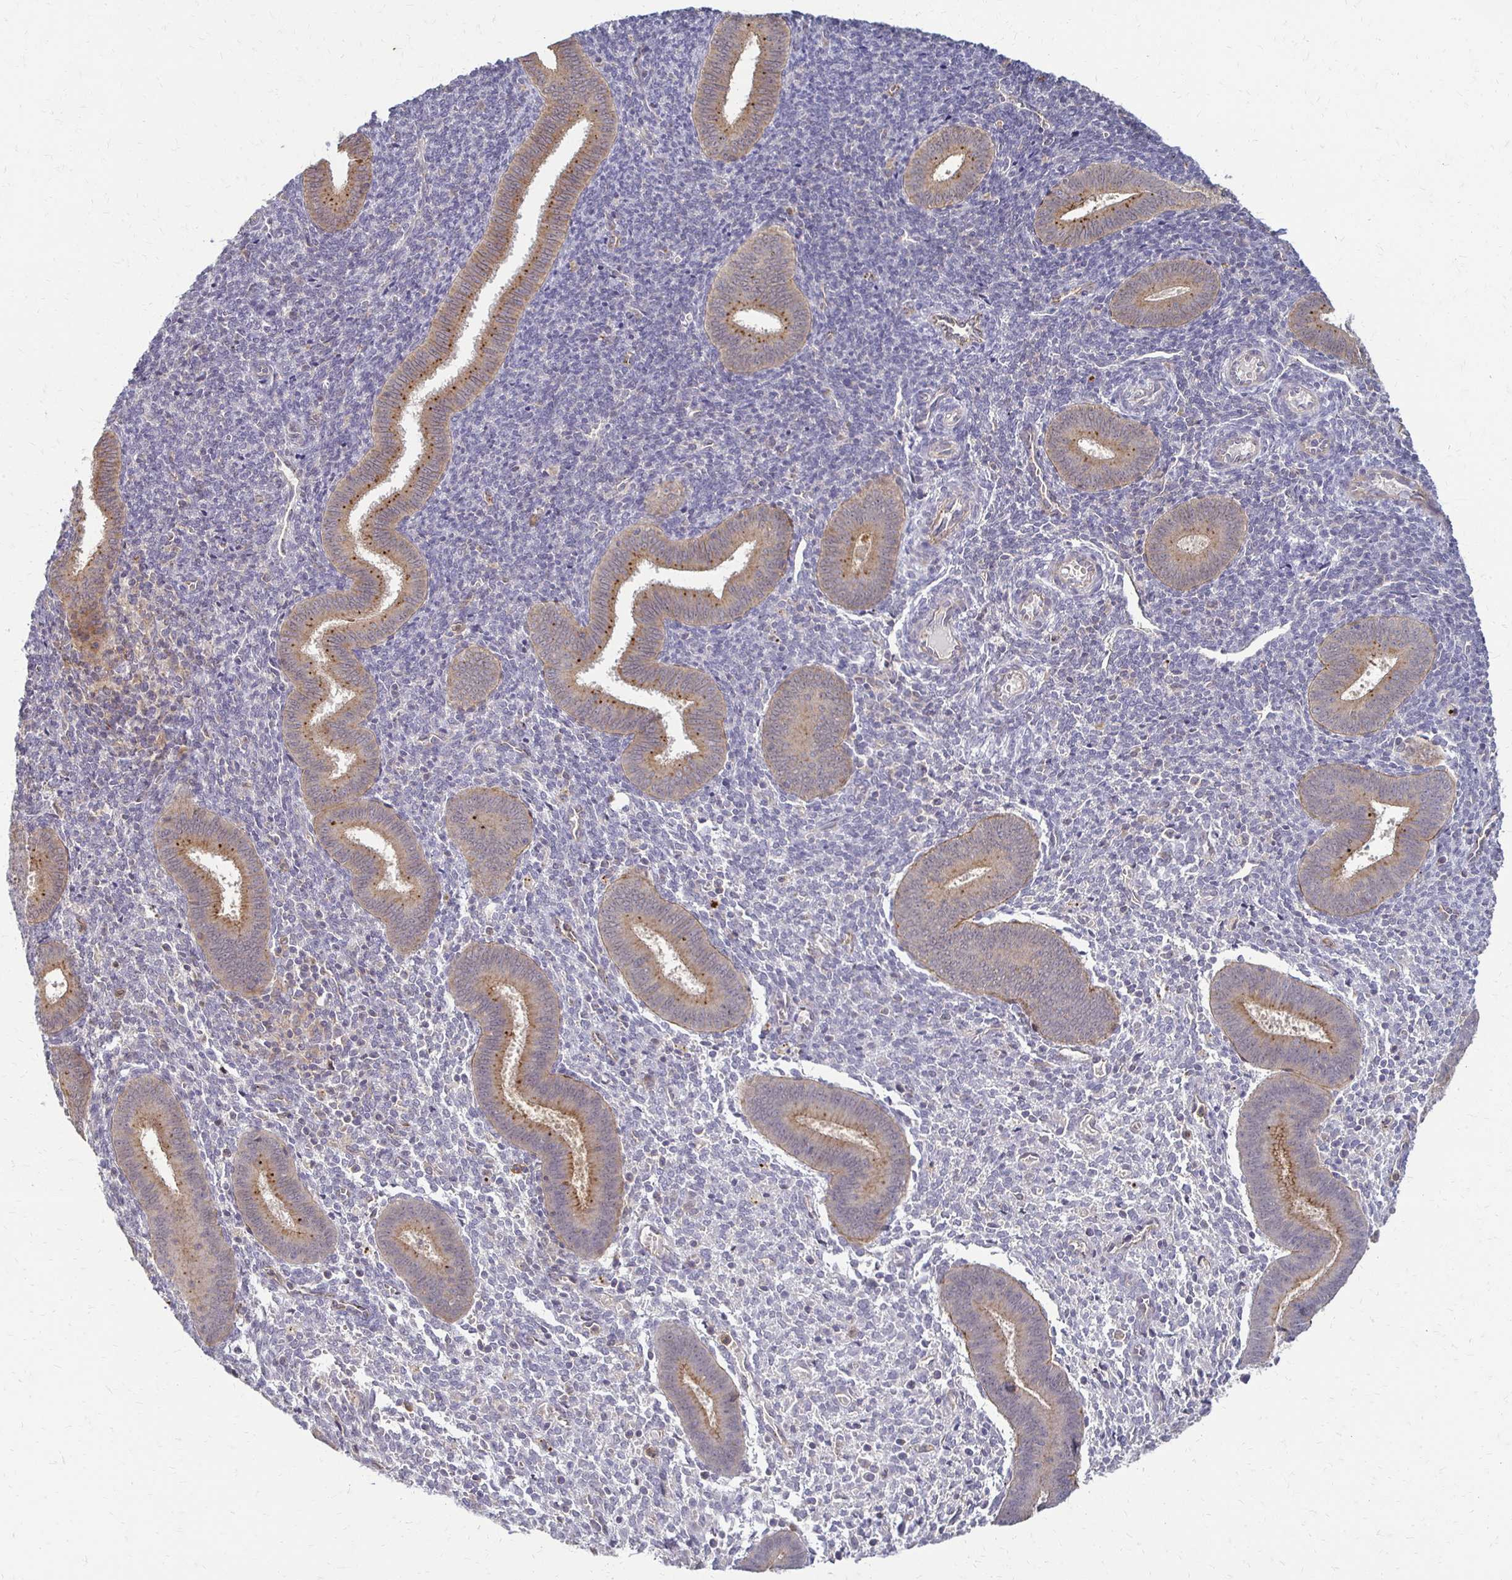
{"staining": {"intensity": "moderate", "quantity": "<25%", "location": "cytoplasmic/membranous"}, "tissue": "endometrium", "cell_type": "Cells in endometrial stroma", "image_type": "normal", "snomed": [{"axis": "morphology", "description": "Normal tissue, NOS"}, {"axis": "topography", "description": "Endometrium"}], "caption": "Immunohistochemical staining of normal endometrium exhibits moderate cytoplasmic/membranous protein staining in approximately <25% of cells in endometrial stroma.", "gene": "SLC9A9", "patient": {"sex": "female", "age": 25}}